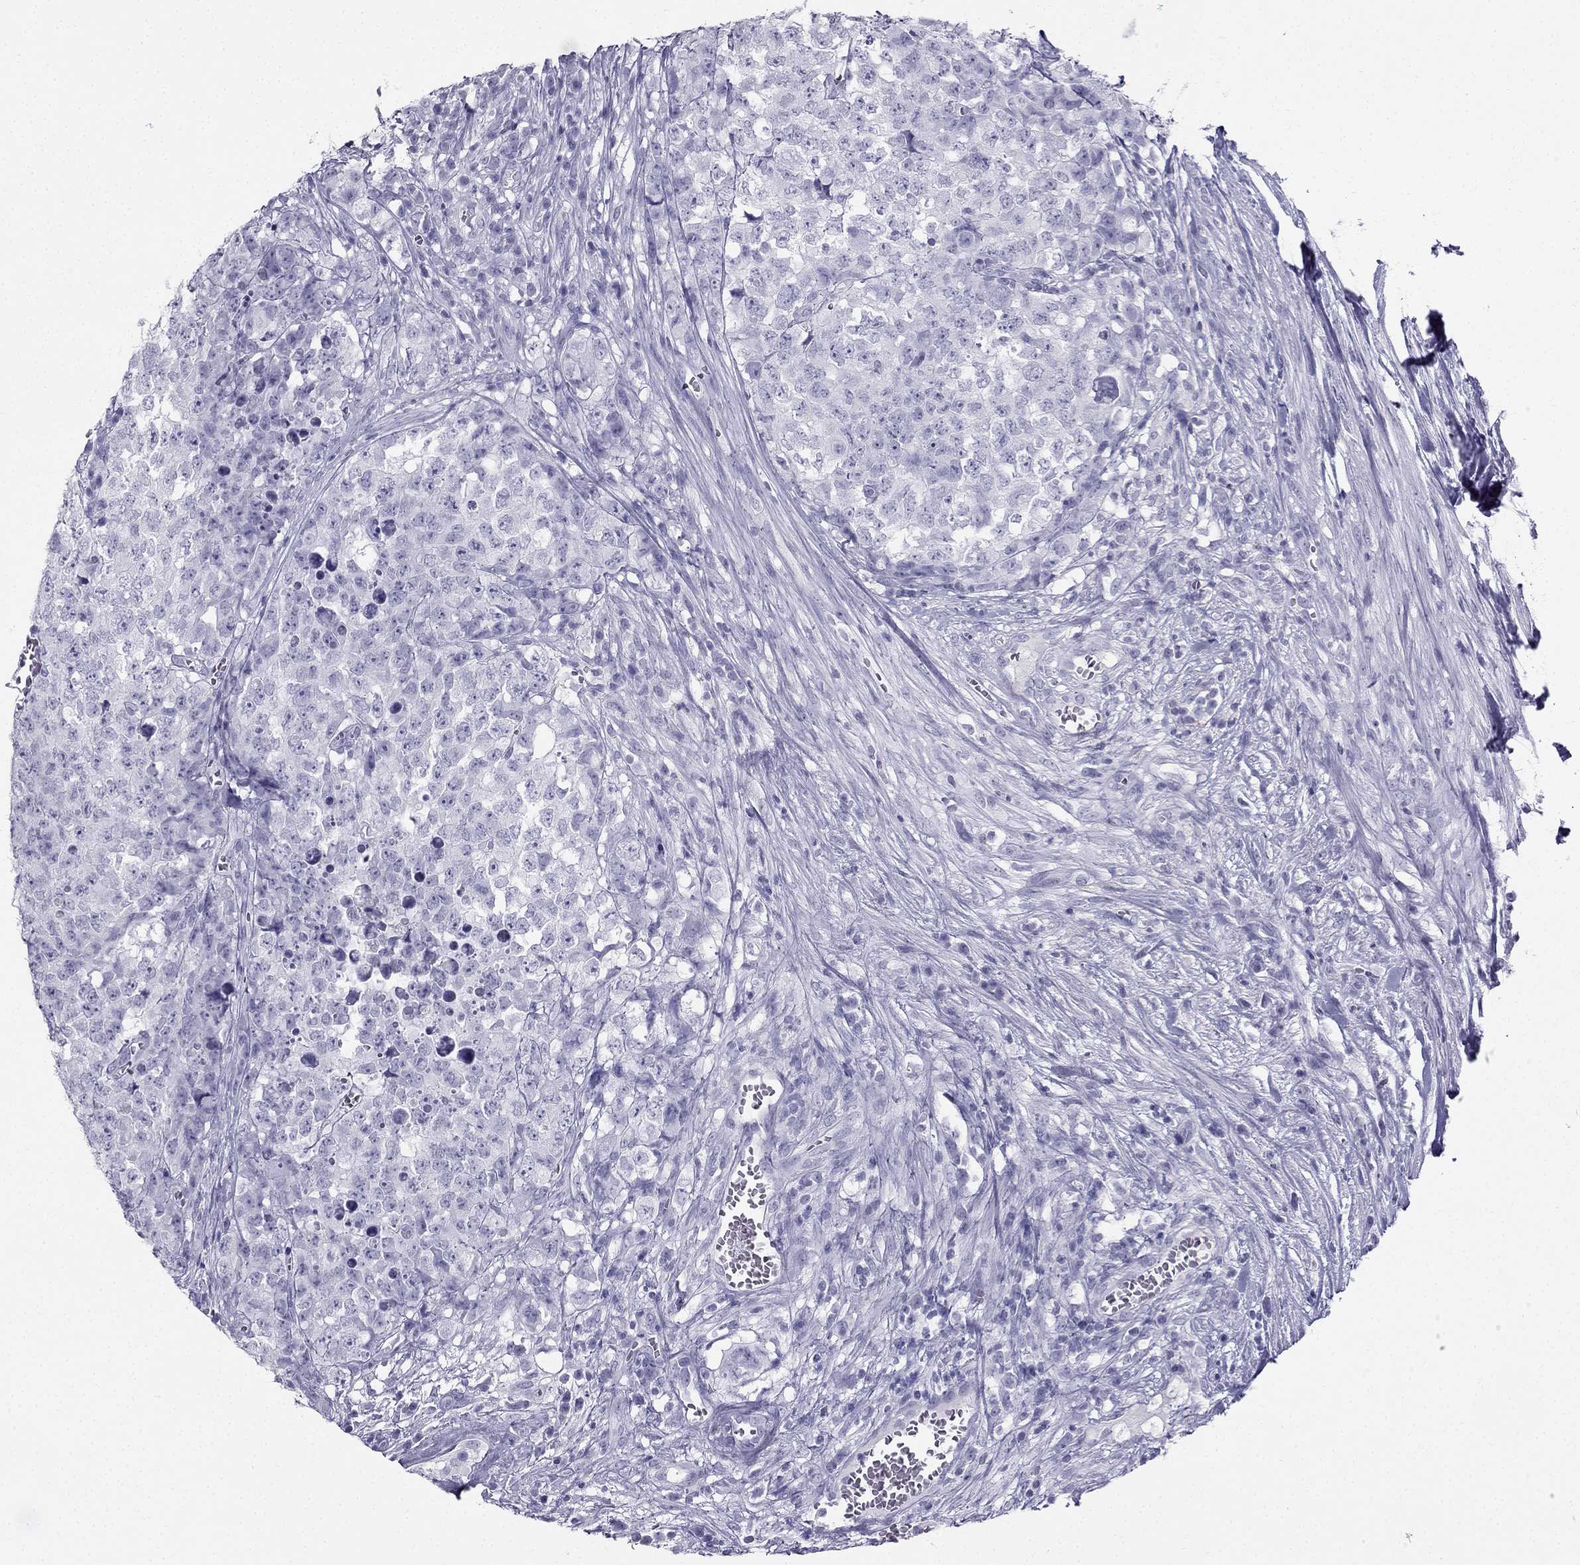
{"staining": {"intensity": "negative", "quantity": "none", "location": "none"}, "tissue": "testis cancer", "cell_type": "Tumor cells", "image_type": "cancer", "snomed": [{"axis": "morphology", "description": "Carcinoma, Embryonal, NOS"}, {"axis": "topography", "description": "Testis"}], "caption": "Immunohistochemistry (IHC) image of embryonal carcinoma (testis) stained for a protein (brown), which displays no expression in tumor cells.", "gene": "TFF3", "patient": {"sex": "male", "age": 23}}